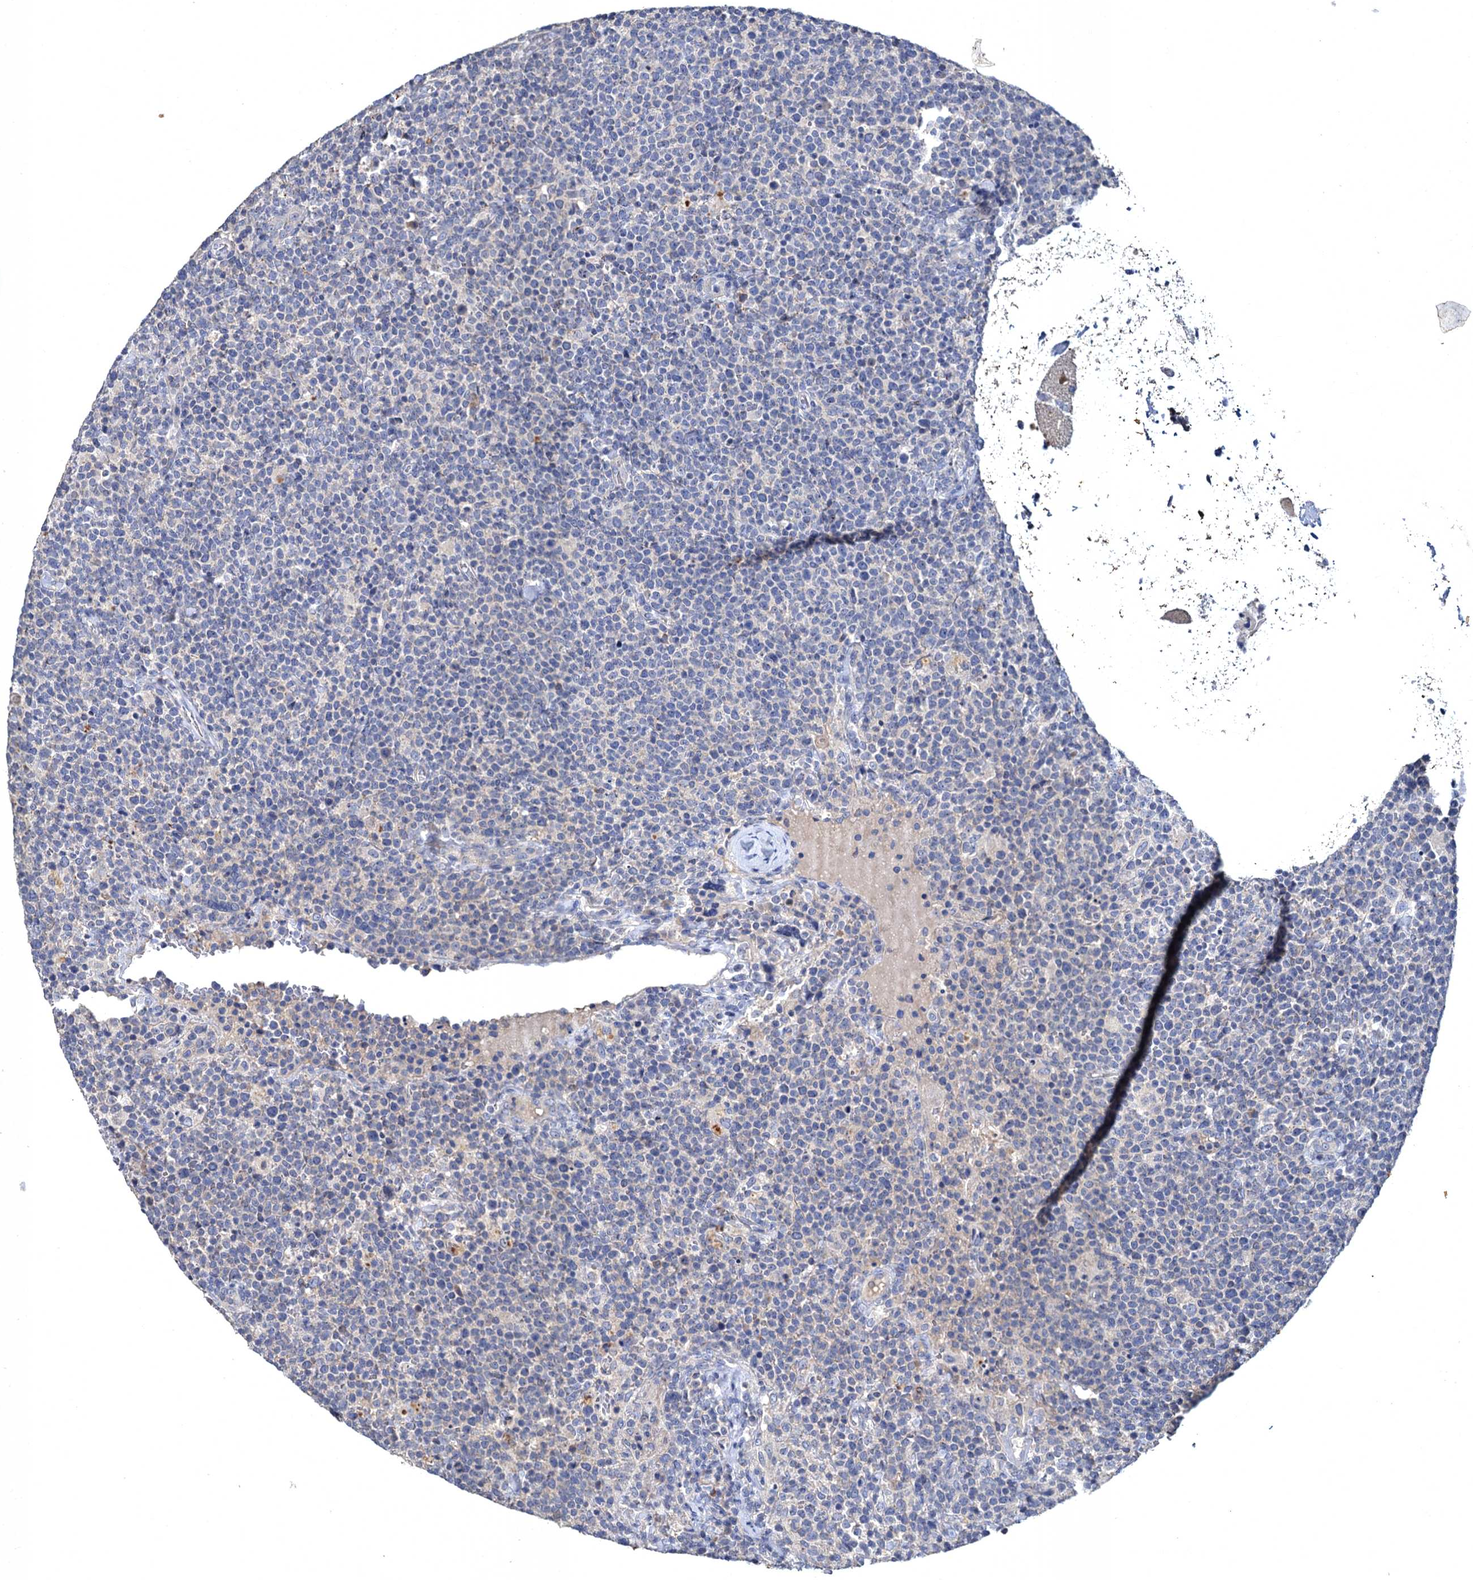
{"staining": {"intensity": "negative", "quantity": "none", "location": "none"}, "tissue": "lymphoma", "cell_type": "Tumor cells", "image_type": "cancer", "snomed": [{"axis": "morphology", "description": "Malignant lymphoma, non-Hodgkin's type, High grade"}, {"axis": "topography", "description": "Lymph node"}], "caption": "This is a photomicrograph of immunohistochemistry staining of lymphoma, which shows no staining in tumor cells.", "gene": "ATP9A", "patient": {"sex": "male", "age": 61}}